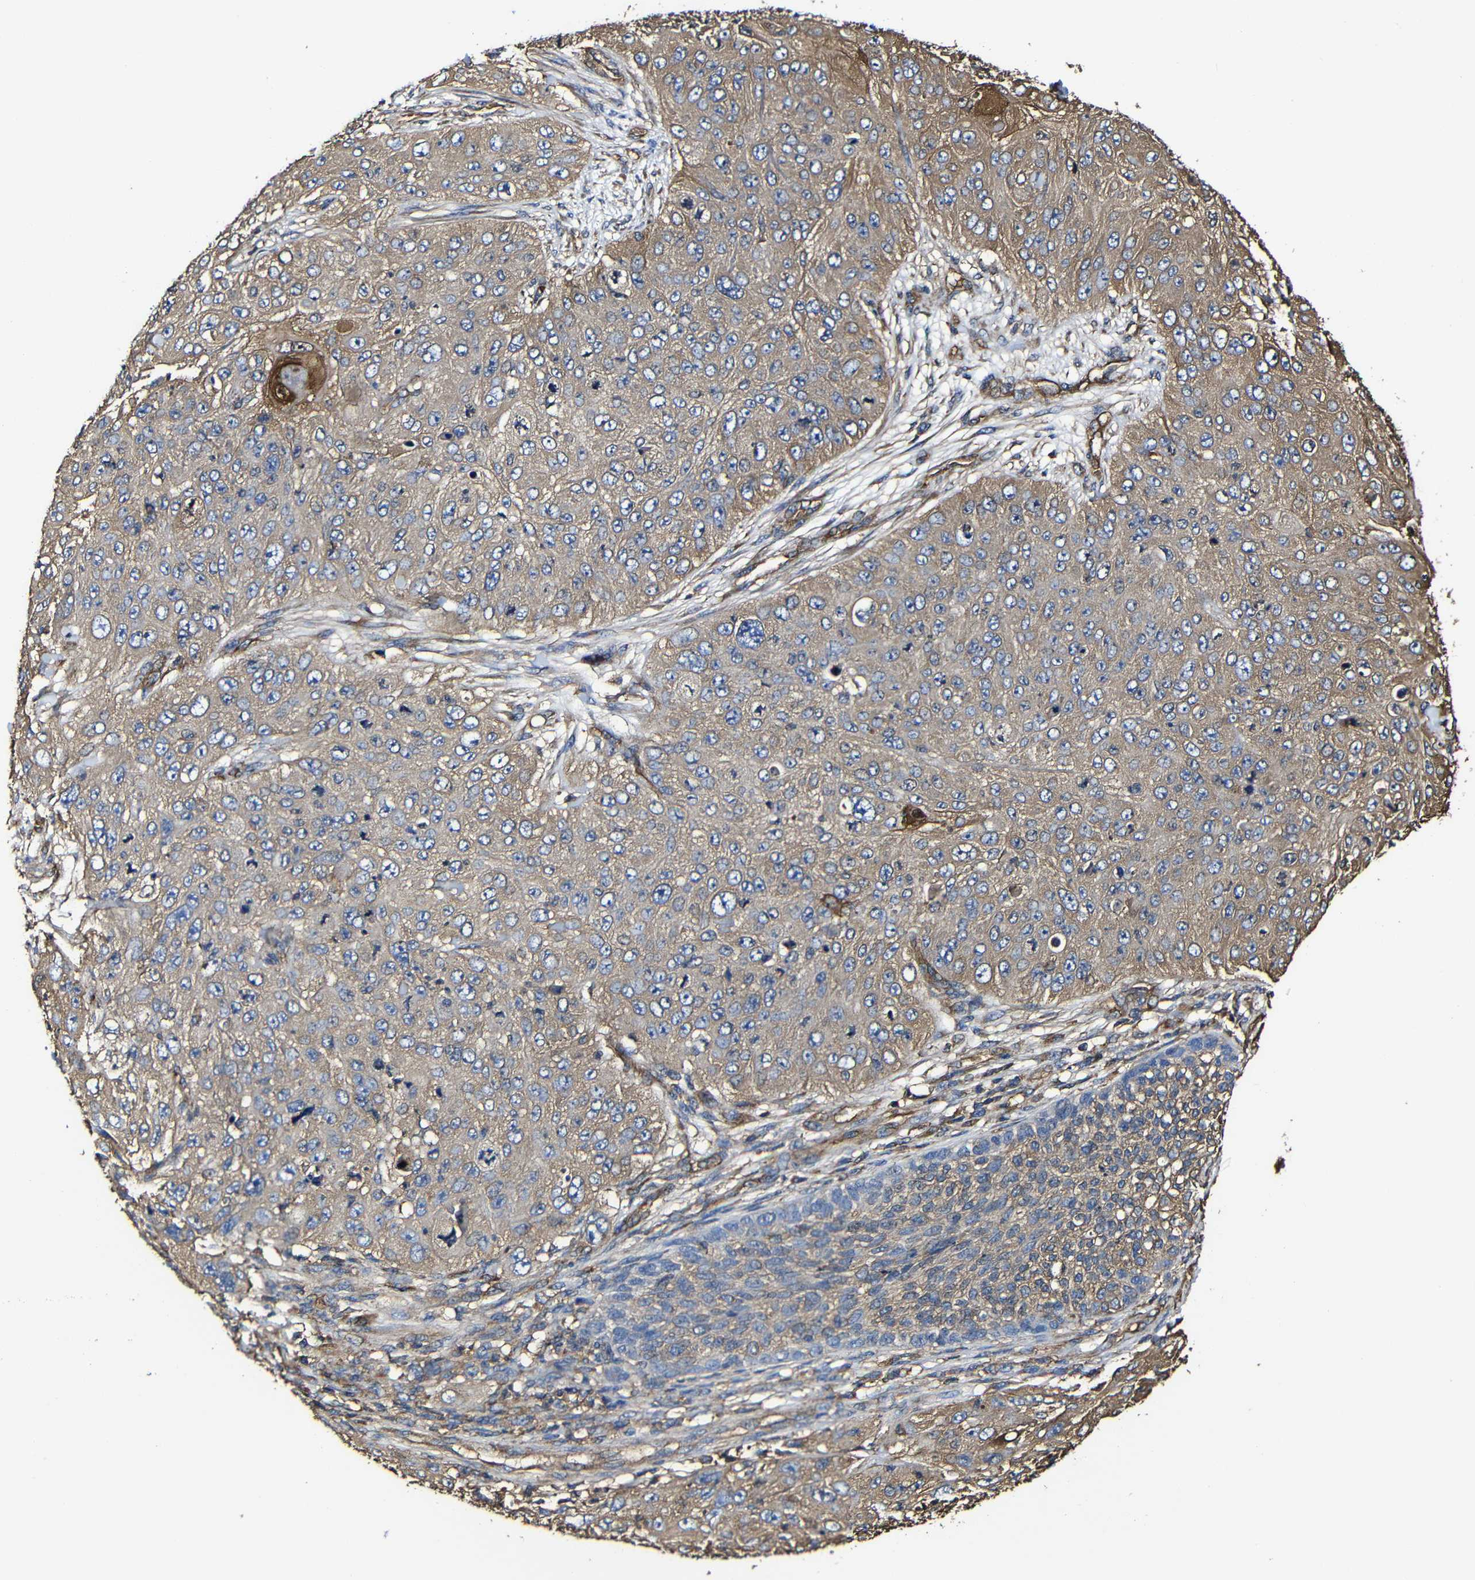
{"staining": {"intensity": "moderate", "quantity": ">75%", "location": "cytoplasmic/membranous"}, "tissue": "skin cancer", "cell_type": "Tumor cells", "image_type": "cancer", "snomed": [{"axis": "morphology", "description": "Squamous cell carcinoma, NOS"}, {"axis": "topography", "description": "Skin"}], "caption": "A high-resolution histopathology image shows IHC staining of skin cancer, which displays moderate cytoplasmic/membranous positivity in approximately >75% of tumor cells.", "gene": "MSN", "patient": {"sex": "female", "age": 80}}